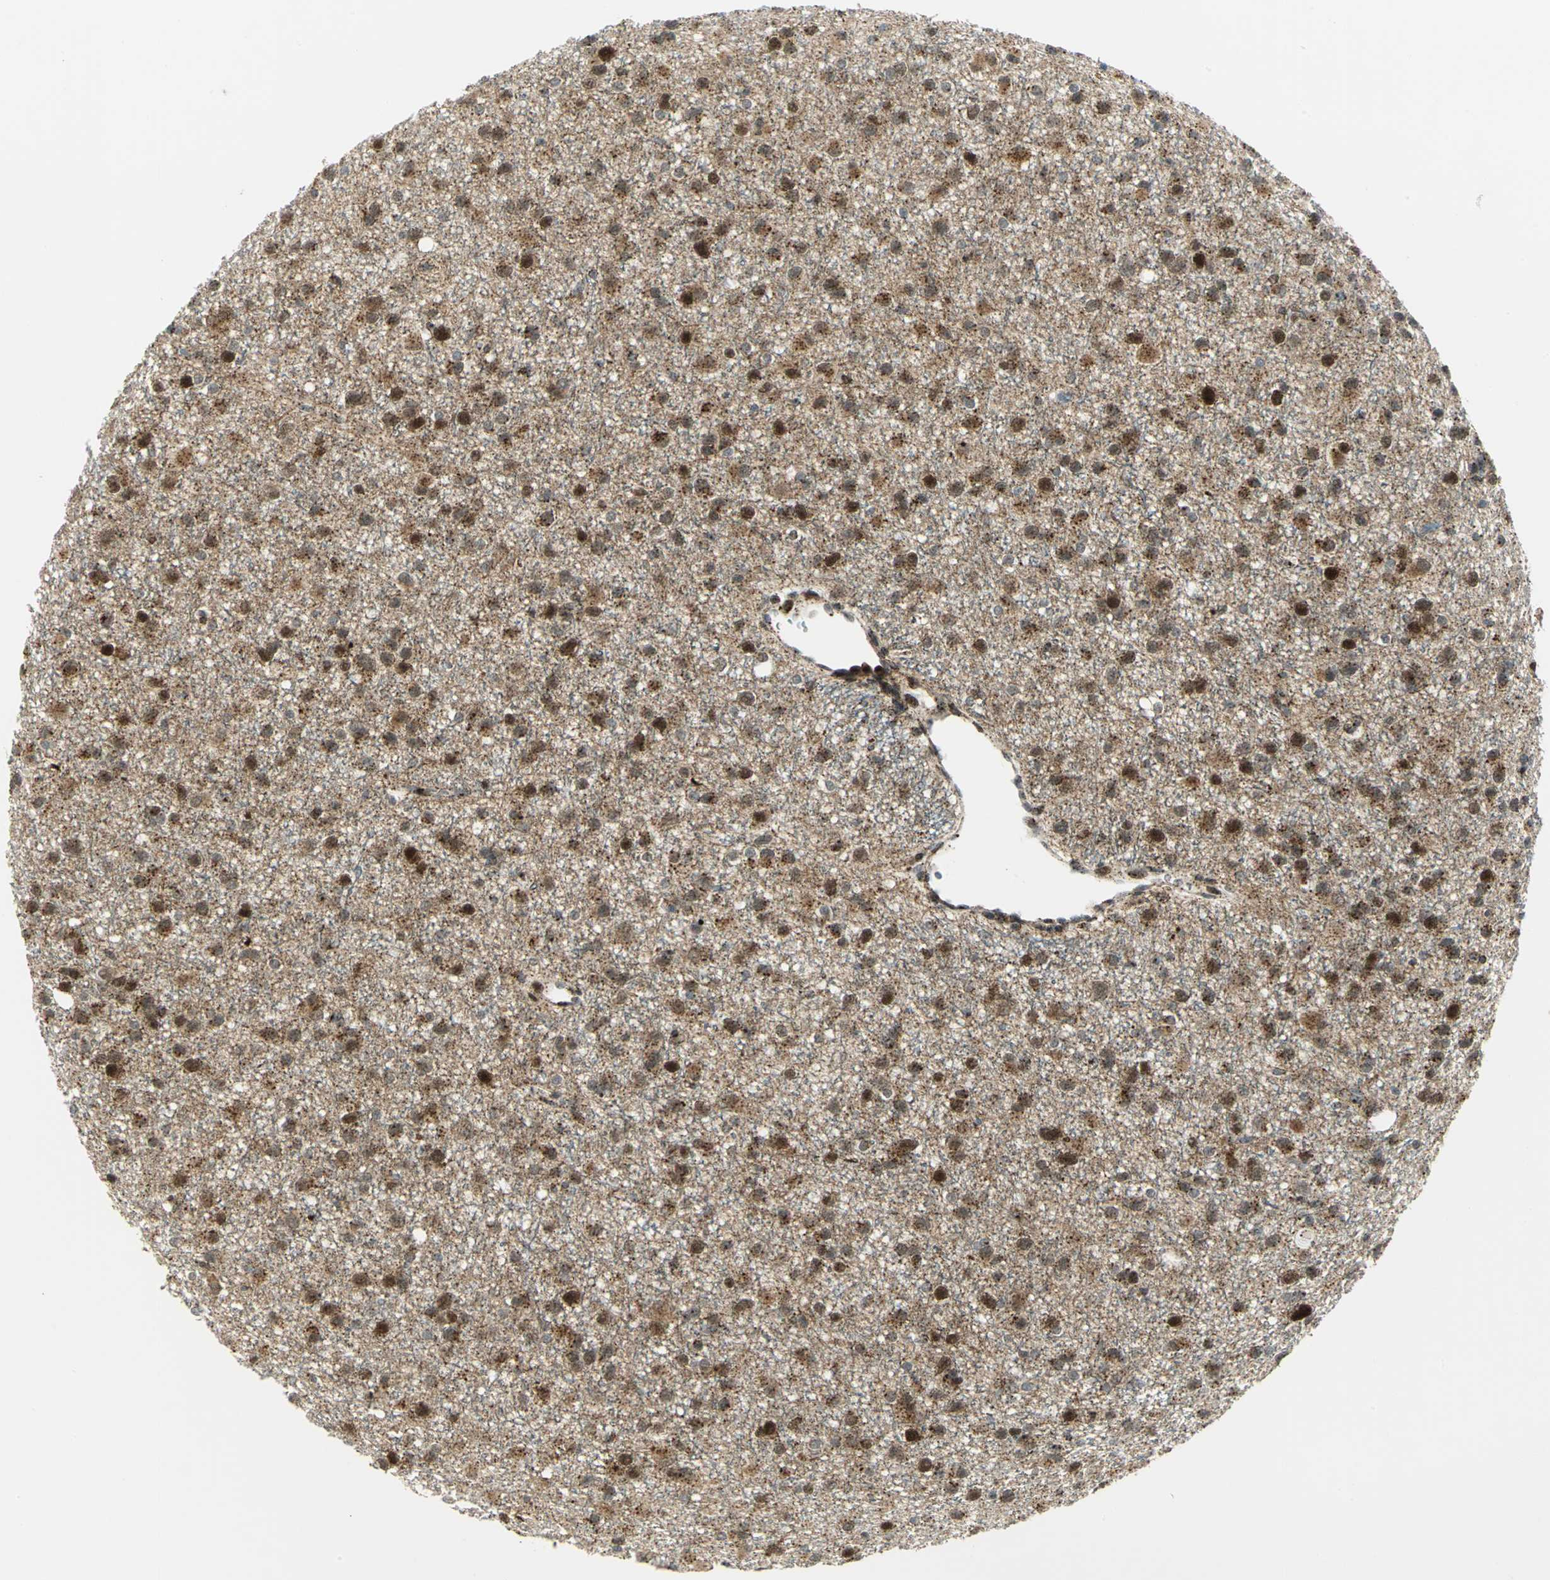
{"staining": {"intensity": "moderate", "quantity": ">75%", "location": "cytoplasmic/membranous,nuclear"}, "tissue": "glioma", "cell_type": "Tumor cells", "image_type": "cancer", "snomed": [{"axis": "morphology", "description": "Glioma, malignant, Low grade"}, {"axis": "topography", "description": "Brain"}], "caption": "Protein expression analysis of human low-grade glioma (malignant) reveals moderate cytoplasmic/membranous and nuclear expression in about >75% of tumor cells.", "gene": "ATP6V1A", "patient": {"sex": "male", "age": 42}}